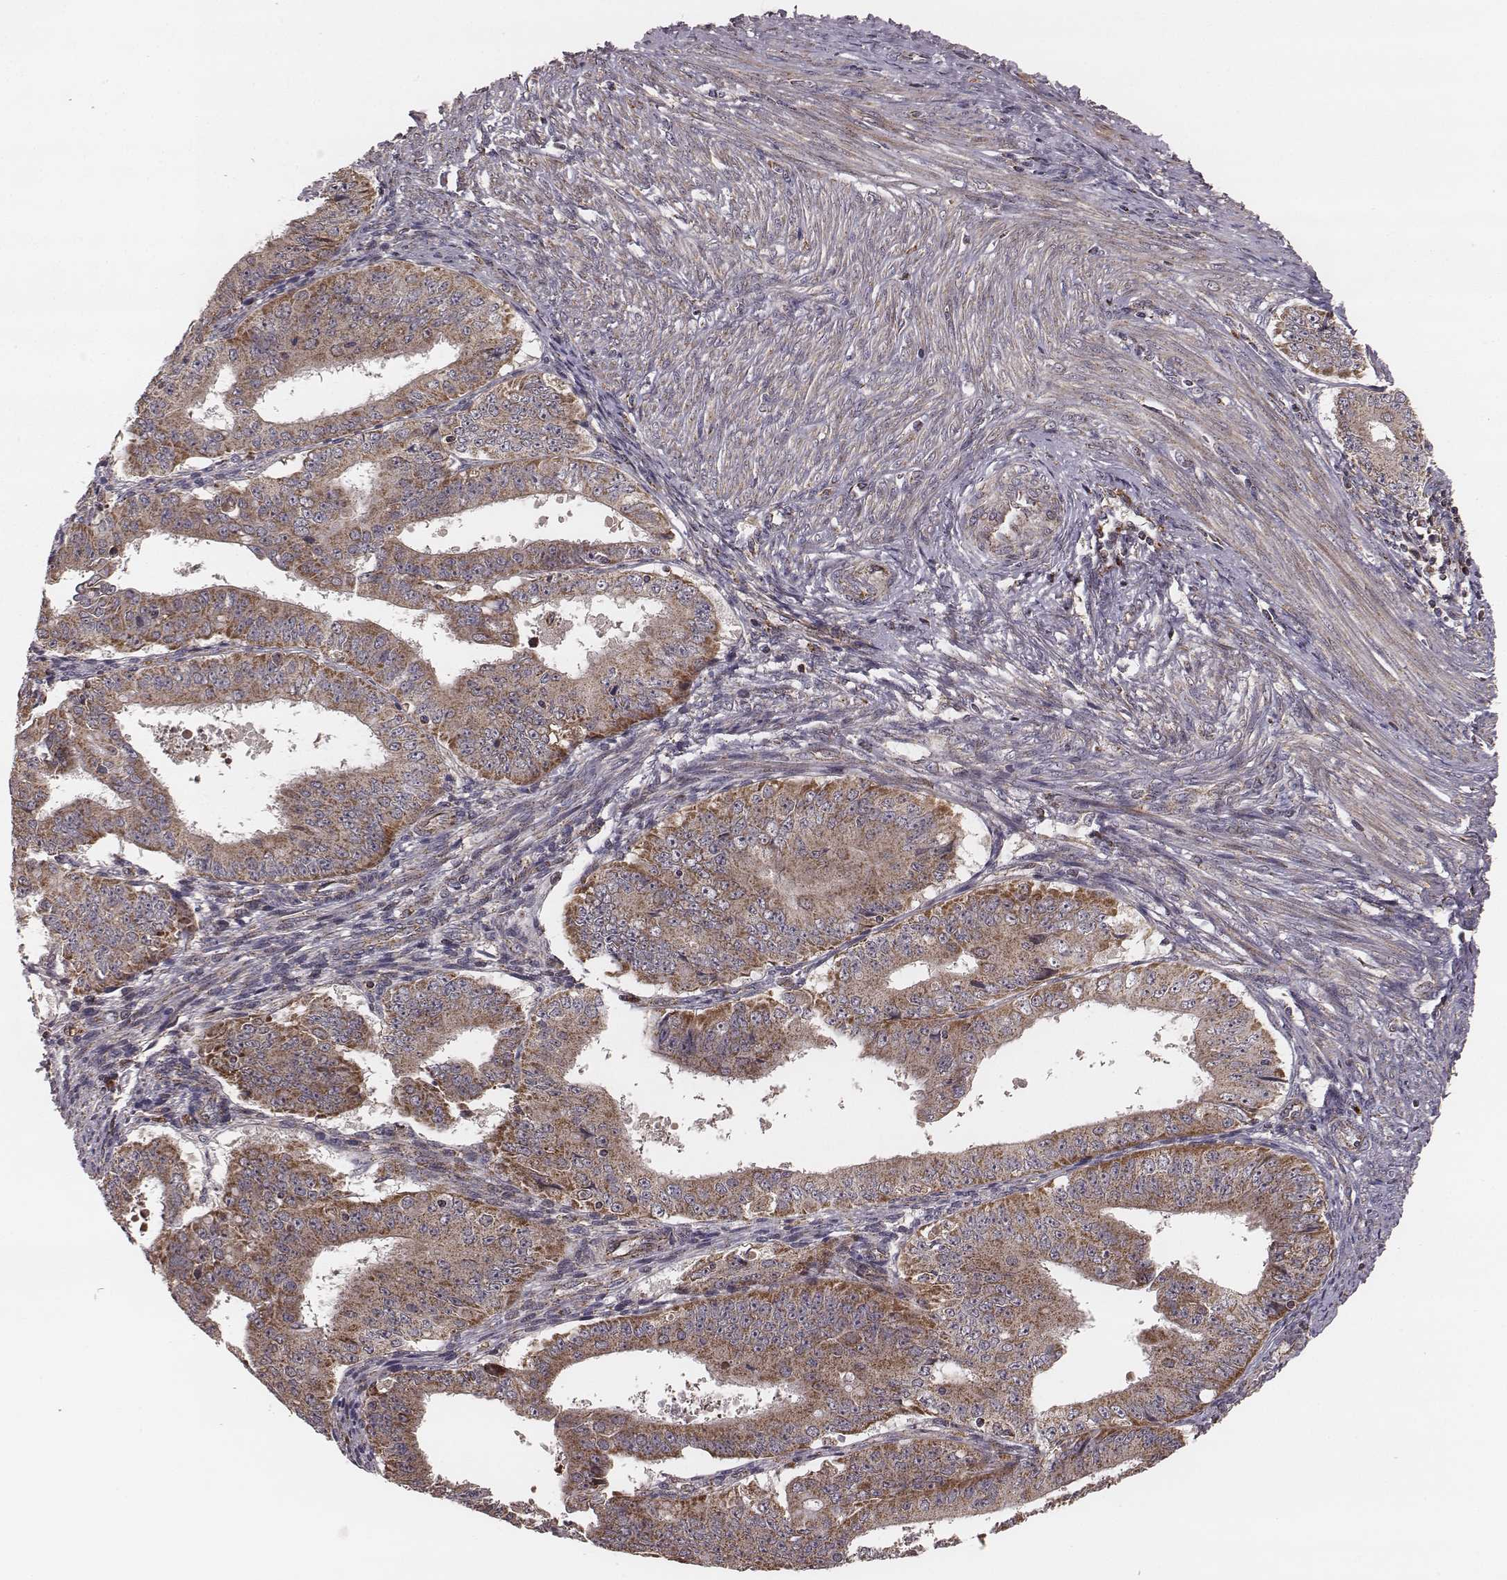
{"staining": {"intensity": "moderate", "quantity": ">75%", "location": "cytoplasmic/membranous"}, "tissue": "ovarian cancer", "cell_type": "Tumor cells", "image_type": "cancer", "snomed": [{"axis": "morphology", "description": "Carcinoma, endometroid"}, {"axis": "topography", "description": "Ovary"}], "caption": "Immunohistochemical staining of ovarian cancer reveals medium levels of moderate cytoplasmic/membranous expression in approximately >75% of tumor cells.", "gene": "ZDHHC21", "patient": {"sex": "female", "age": 42}}